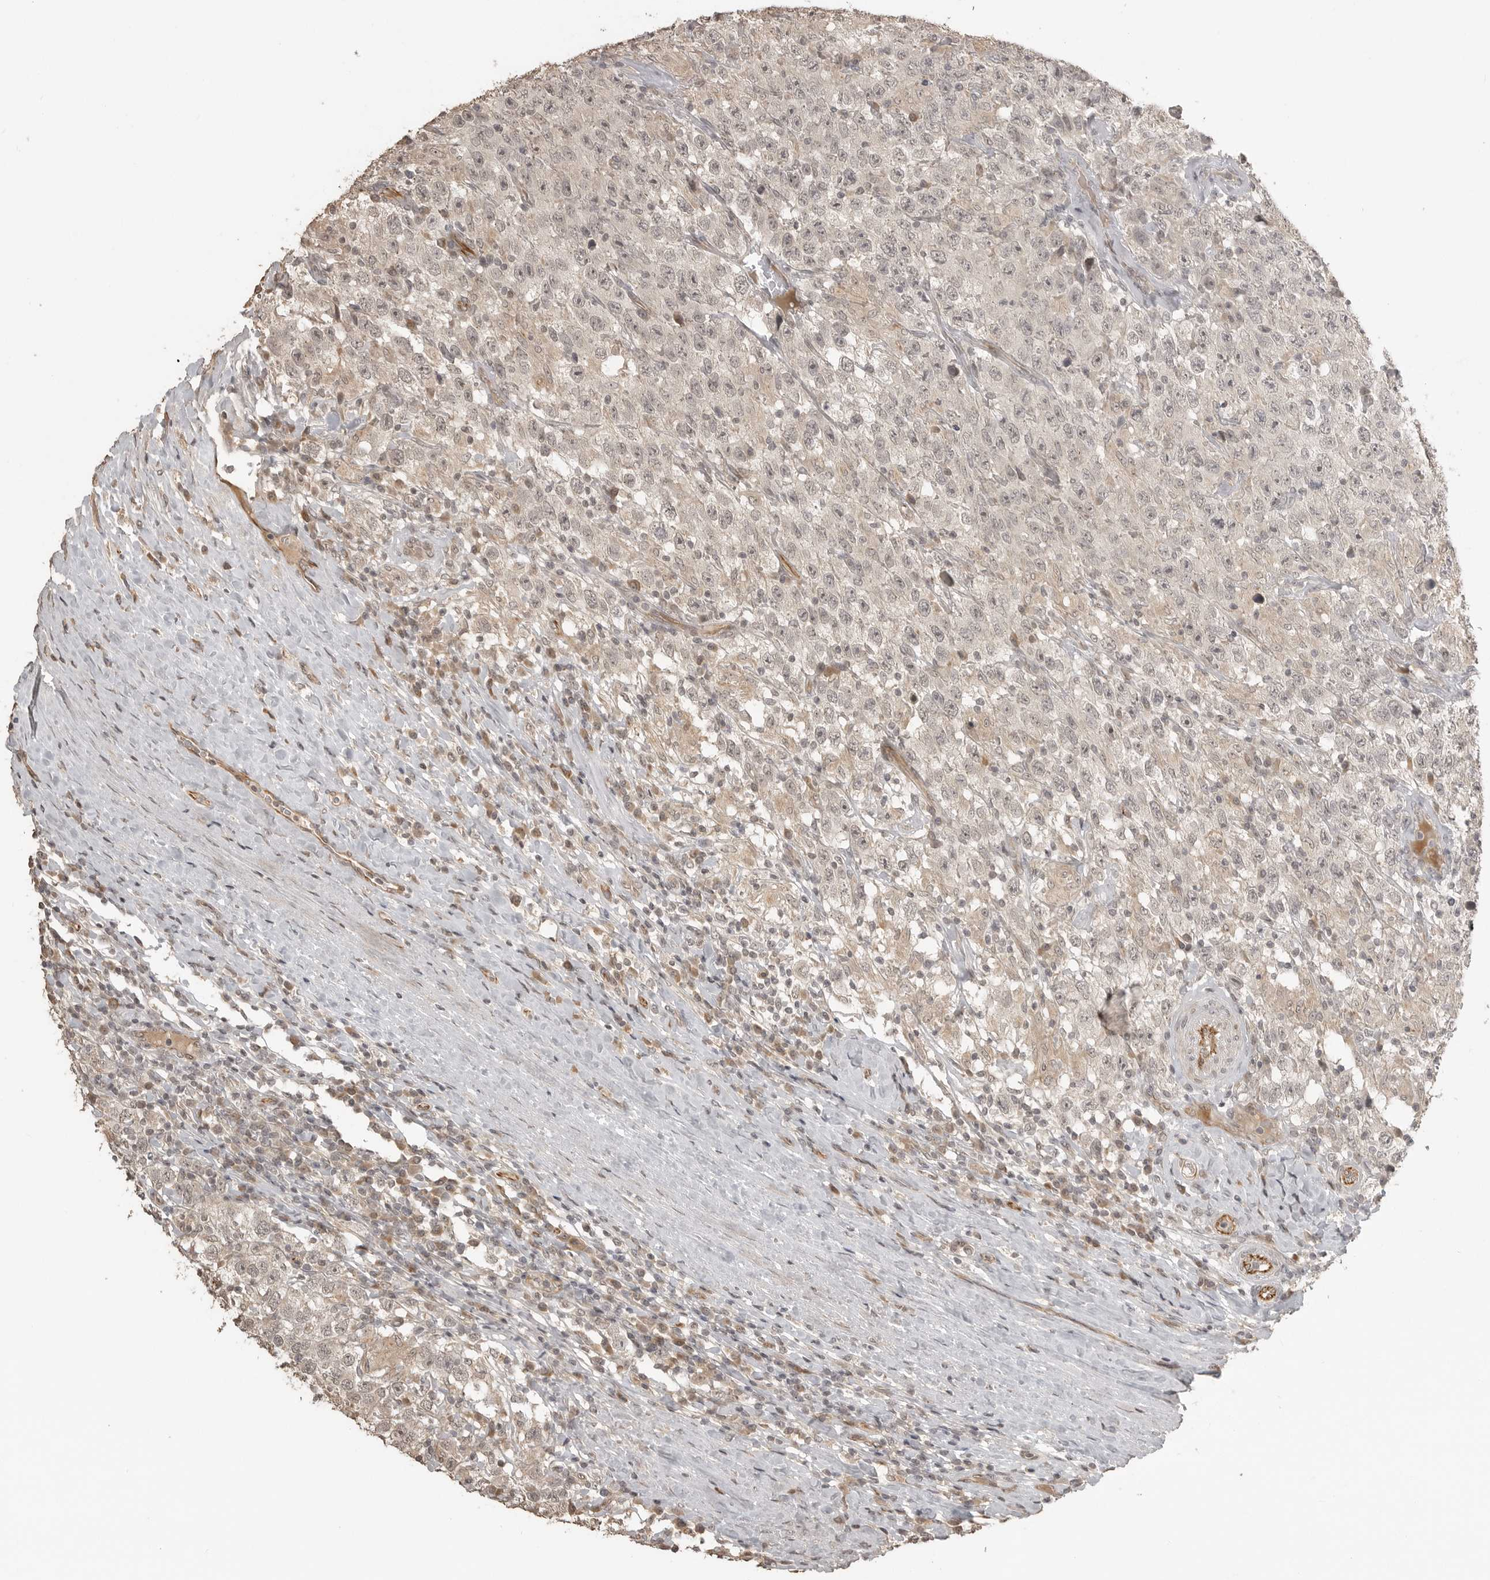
{"staining": {"intensity": "negative", "quantity": "none", "location": "none"}, "tissue": "testis cancer", "cell_type": "Tumor cells", "image_type": "cancer", "snomed": [{"axis": "morphology", "description": "Seminoma, NOS"}, {"axis": "topography", "description": "Testis"}], "caption": "Immunohistochemical staining of human testis cancer exhibits no significant expression in tumor cells.", "gene": "SMG8", "patient": {"sex": "male", "age": 41}}